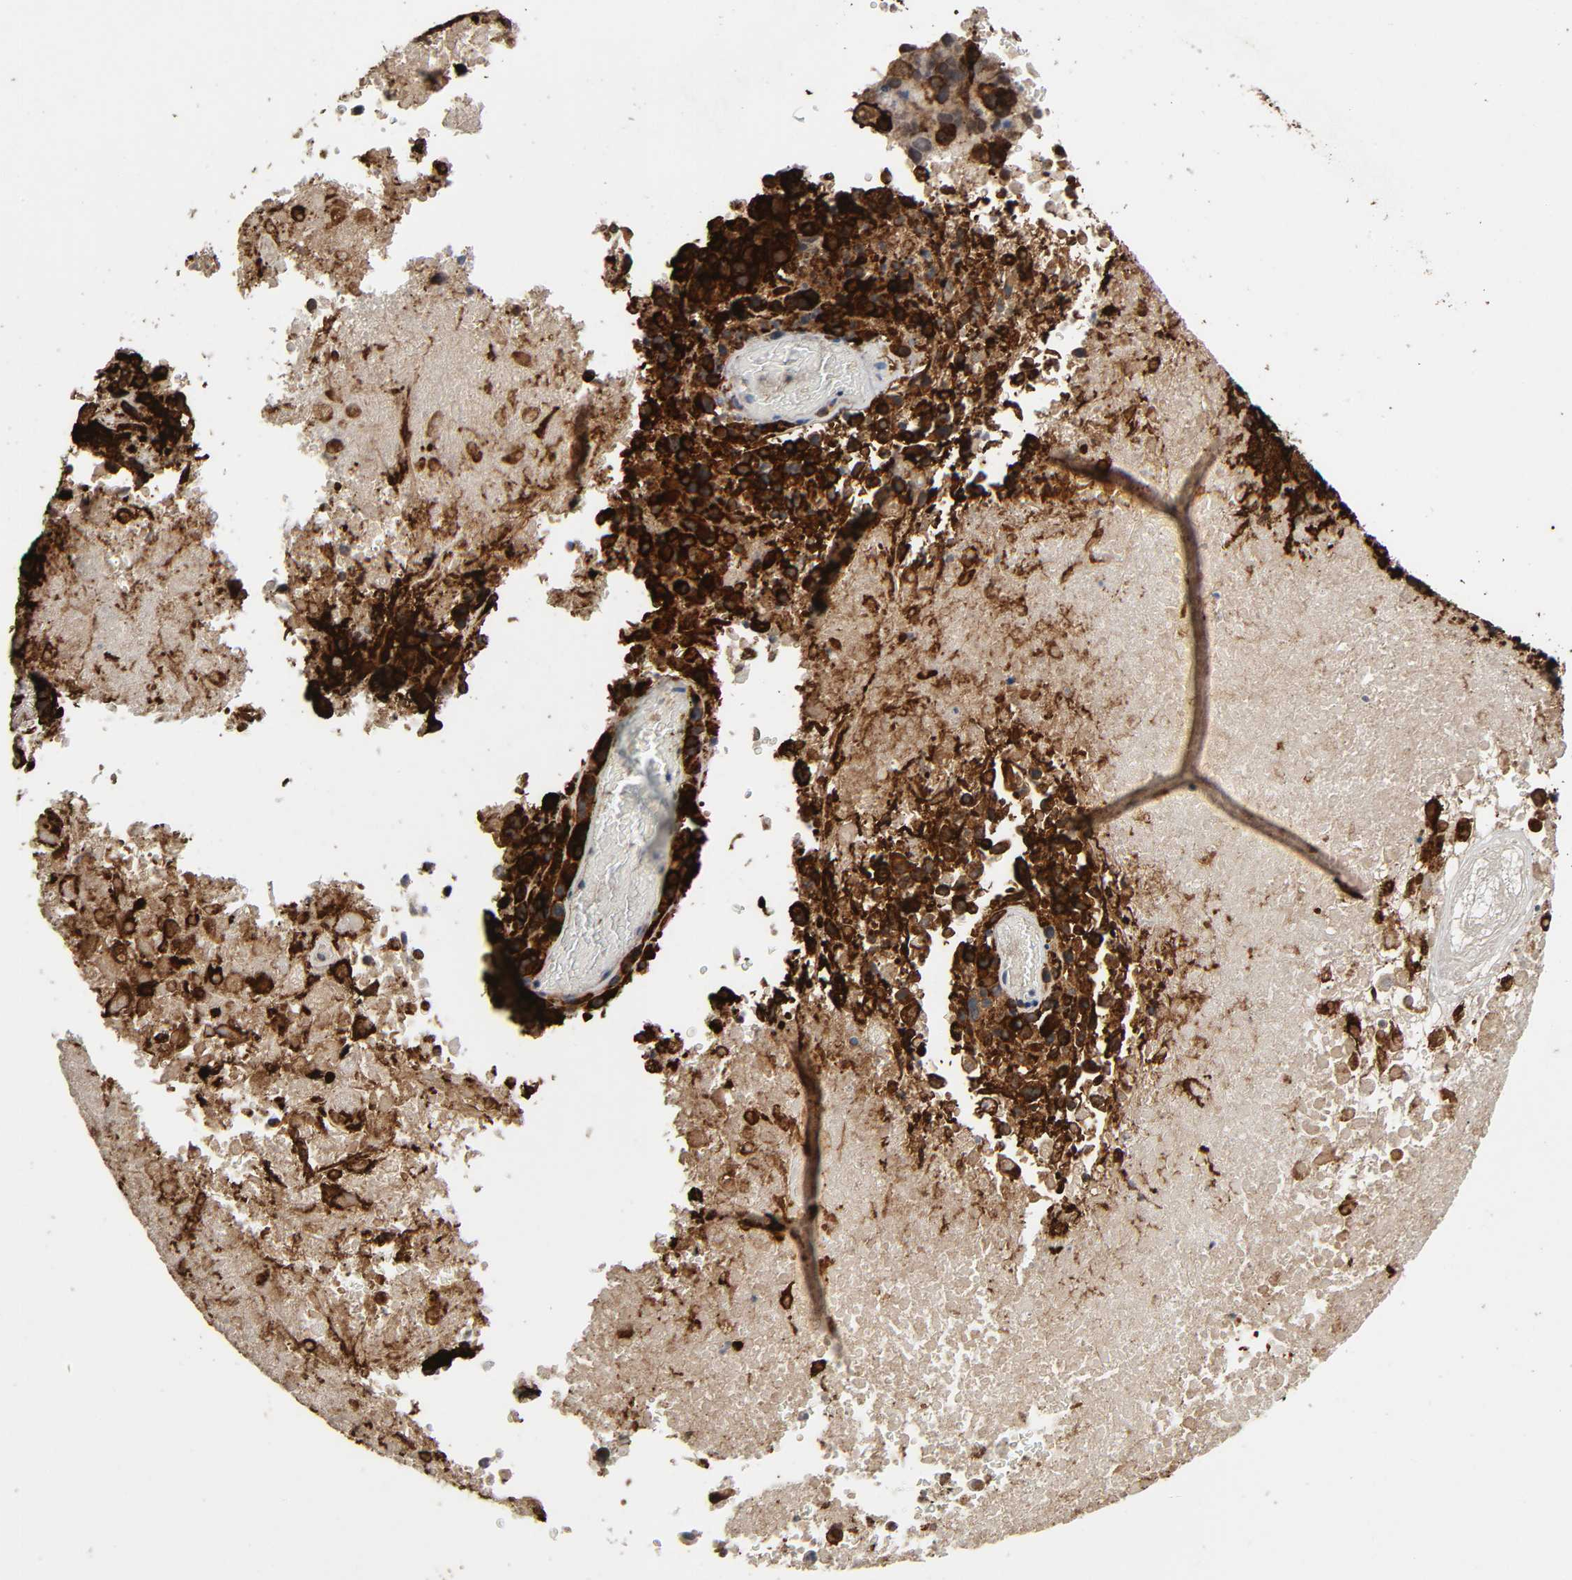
{"staining": {"intensity": "strong", "quantity": "25%-75%", "location": "cytoplasmic/membranous,nuclear"}, "tissue": "melanoma", "cell_type": "Tumor cells", "image_type": "cancer", "snomed": [{"axis": "morphology", "description": "Malignant melanoma, Metastatic site"}, {"axis": "topography", "description": "Cerebral cortex"}], "caption": "A brown stain labels strong cytoplasmic/membranous and nuclear positivity of a protein in melanoma tumor cells.", "gene": "AHNAK2", "patient": {"sex": "female", "age": 52}}